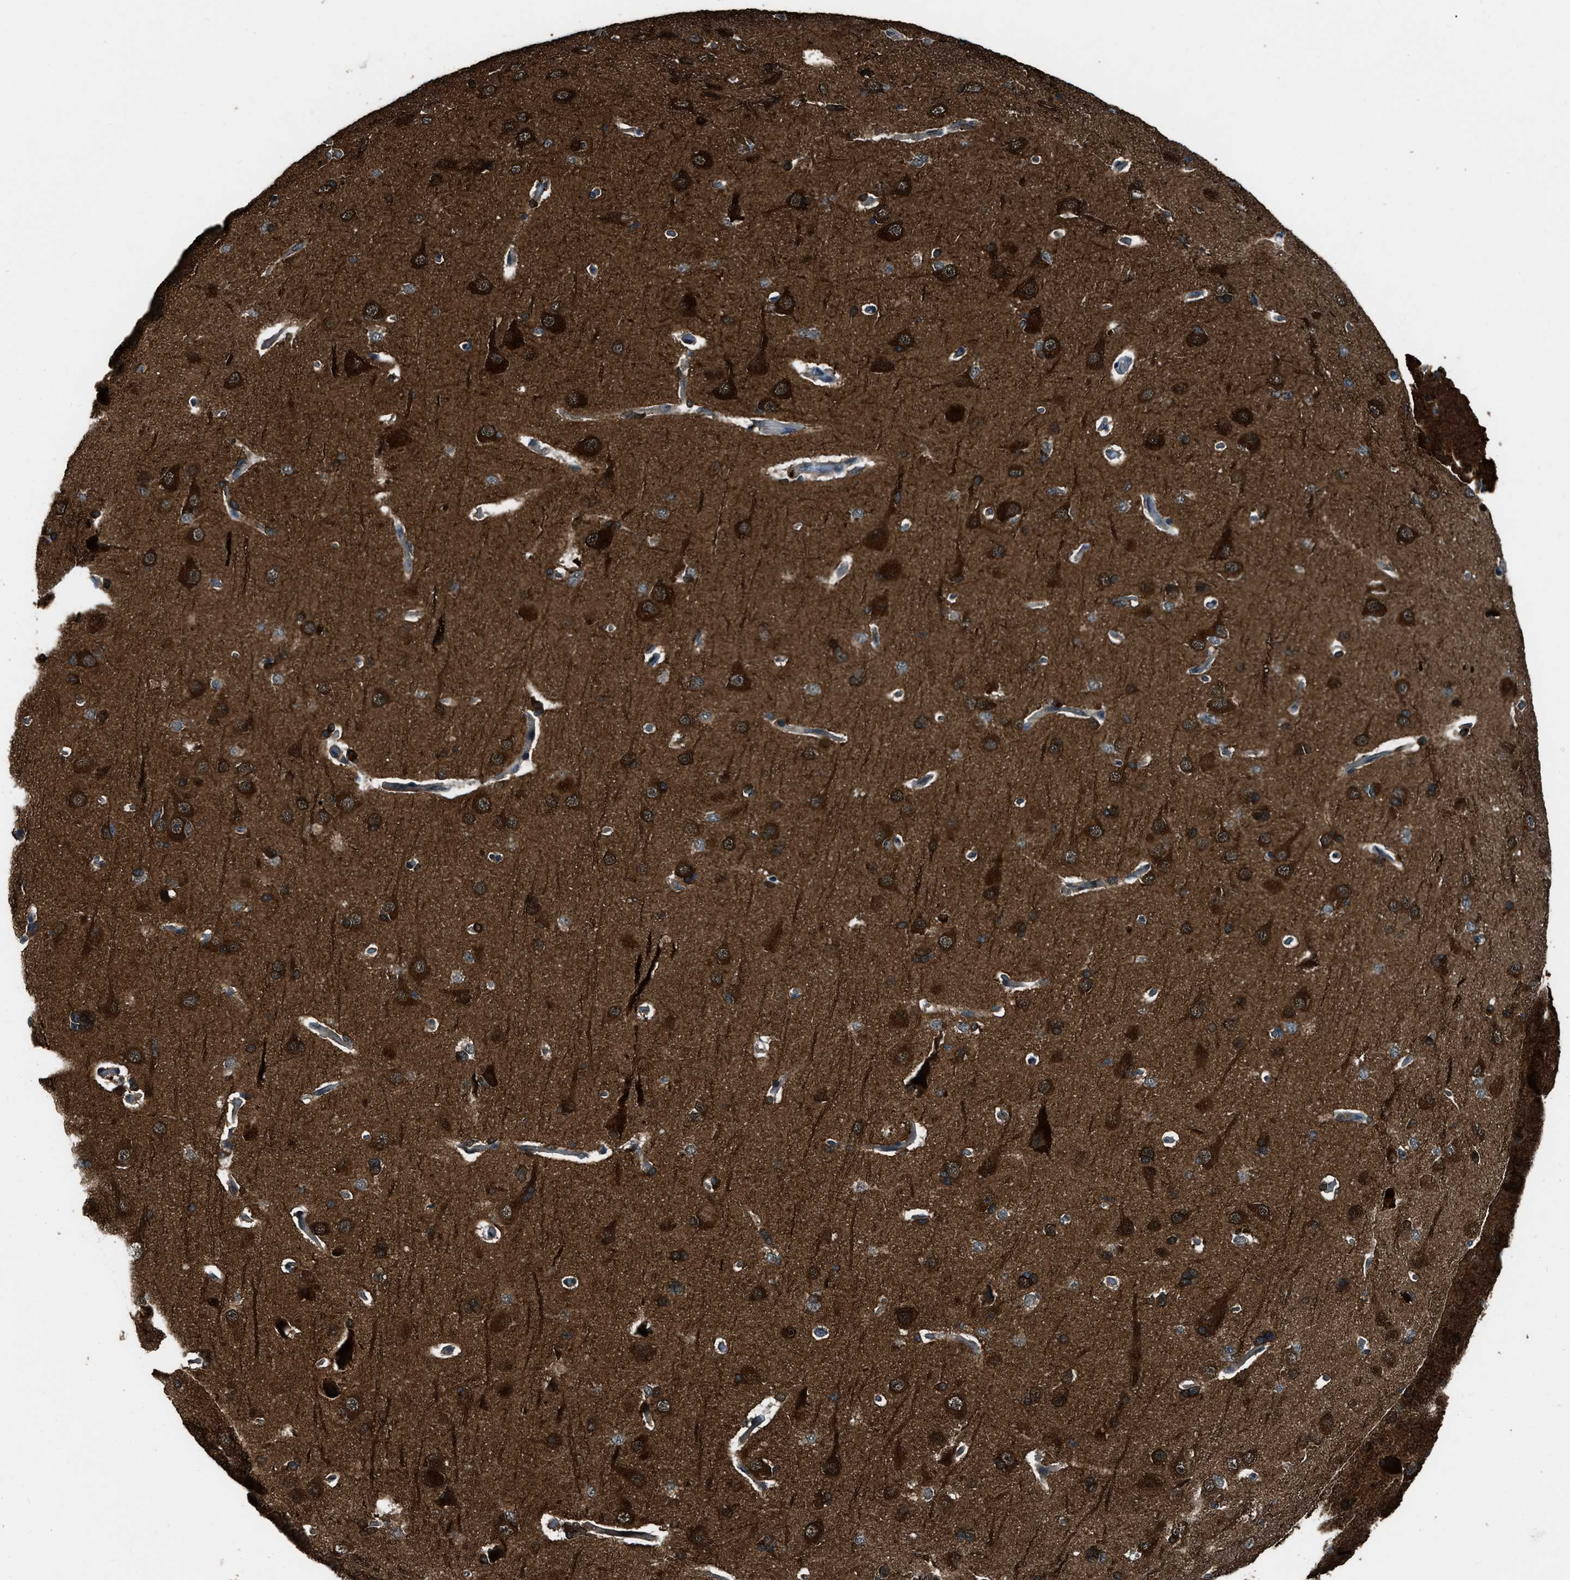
{"staining": {"intensity": "weak", "quantity": ">75%", "location": "cytoplasmic/membranous"}, "tissue": "cerebral cortex", "cell_type": "Endothelial cells", "image_type": "normal", "snomed": [{"axis": "morphology", "description": "Normal tissue, NOS"}, {"axis": "topography", "description": "Cerebral cortex"}], "caption": "Immunohistochemical staining of unremarkable cerebral cortex displays low levels of weak cytoplasmic/membranous positivity in about >75% of endothelial cells.", "gene": "NUDCD3", "patient": {"sex": "male", "age": 62}}